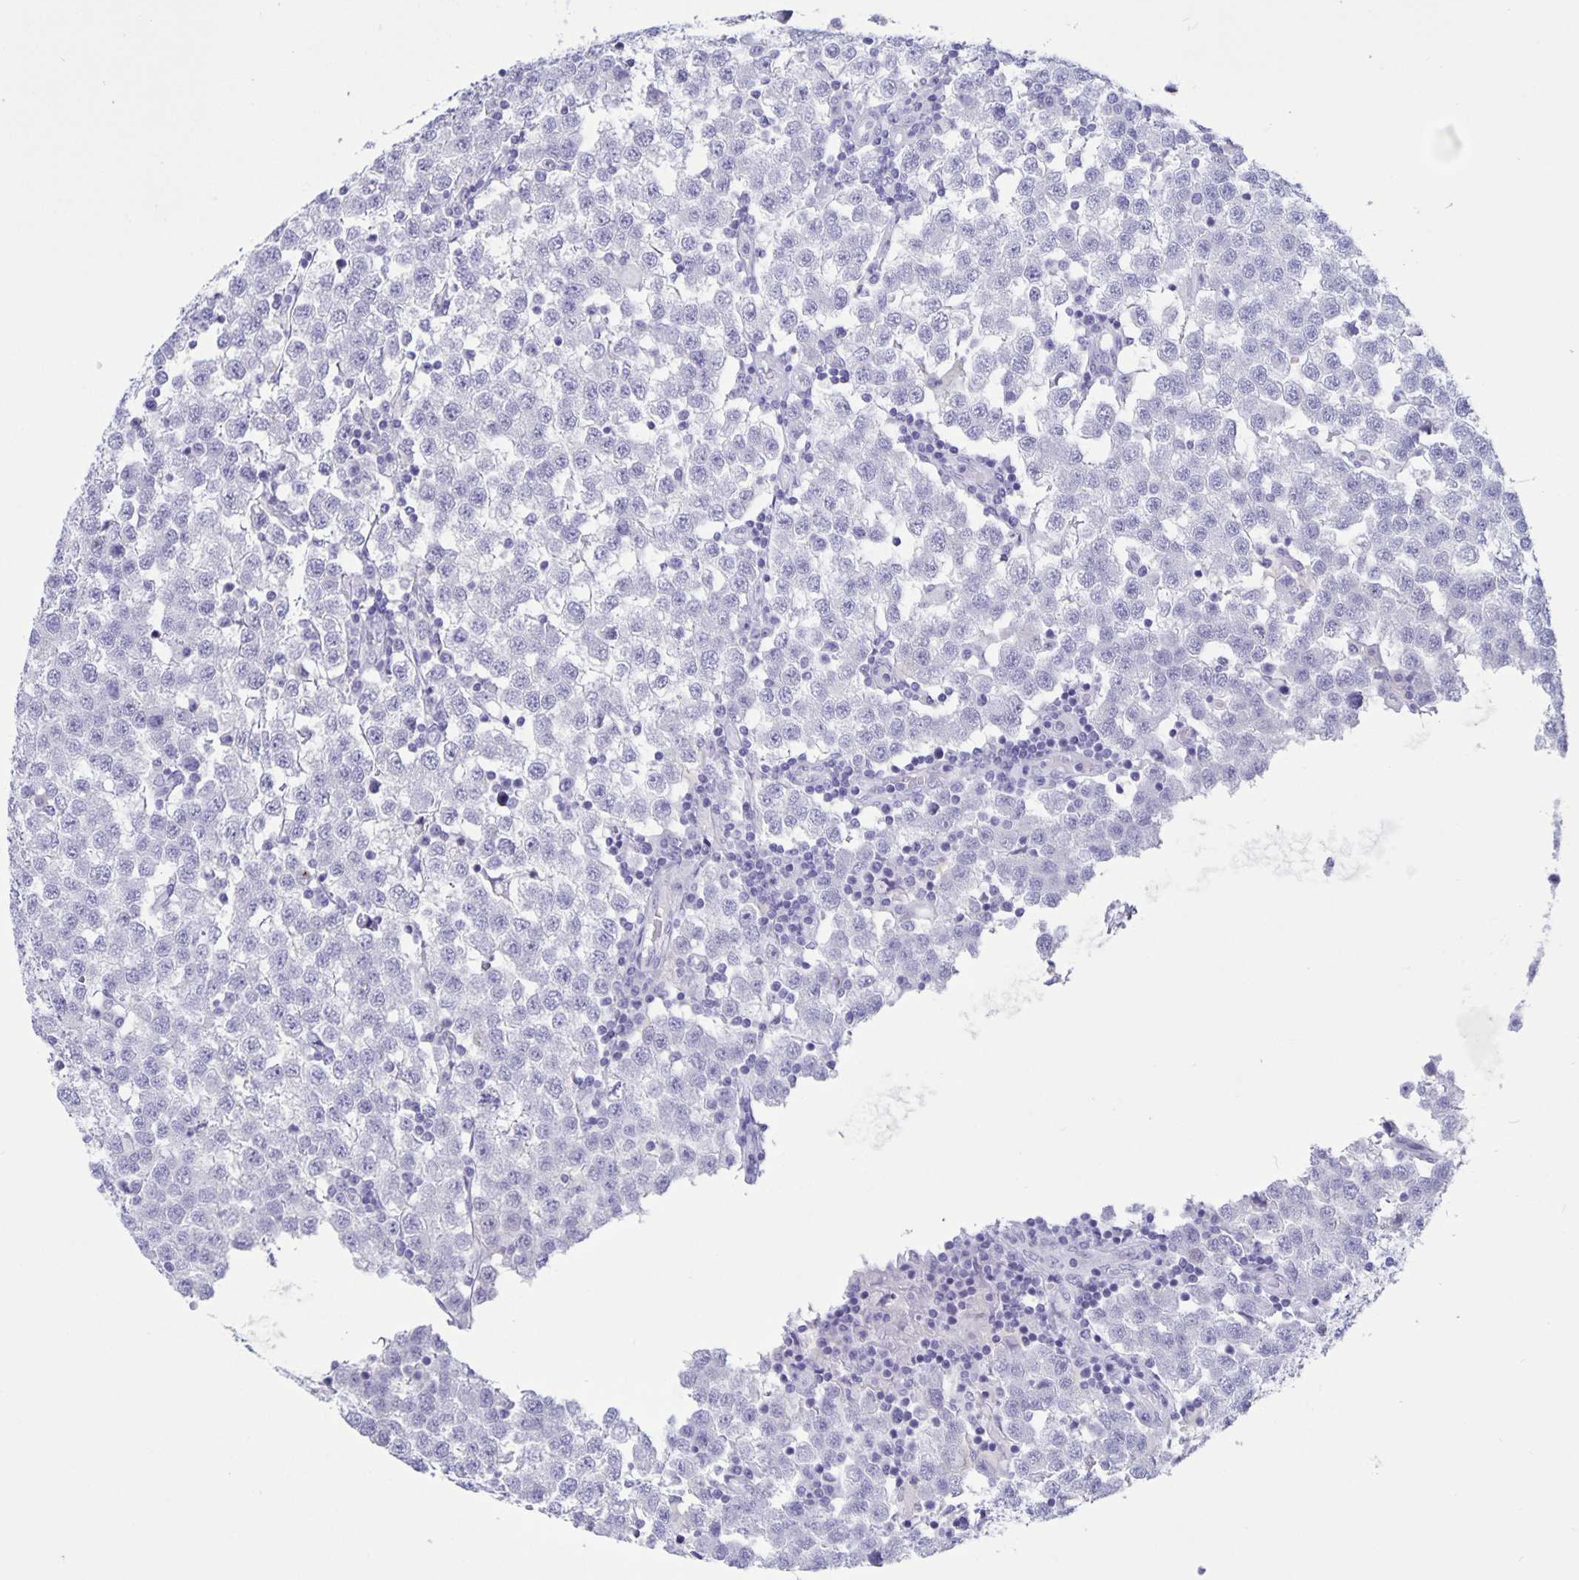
{"staining": {"intensity": "negative", "quantity": "none", "location": "none"}, "tissue": "testis cancer", "cell_type": "Tumor cells", "image_type": "cancer", "snomed": [{"axis": "morphology", "description": "Seminoma, NOS"}, {"axis": "topography", "description": "Testis"}], "caption": "Tumor cells show no significant staining in testis seminoma. Nuclei are stained in blue.", "gene": "BPIFA3", "patient": {"sex": "male", "age": 34}}